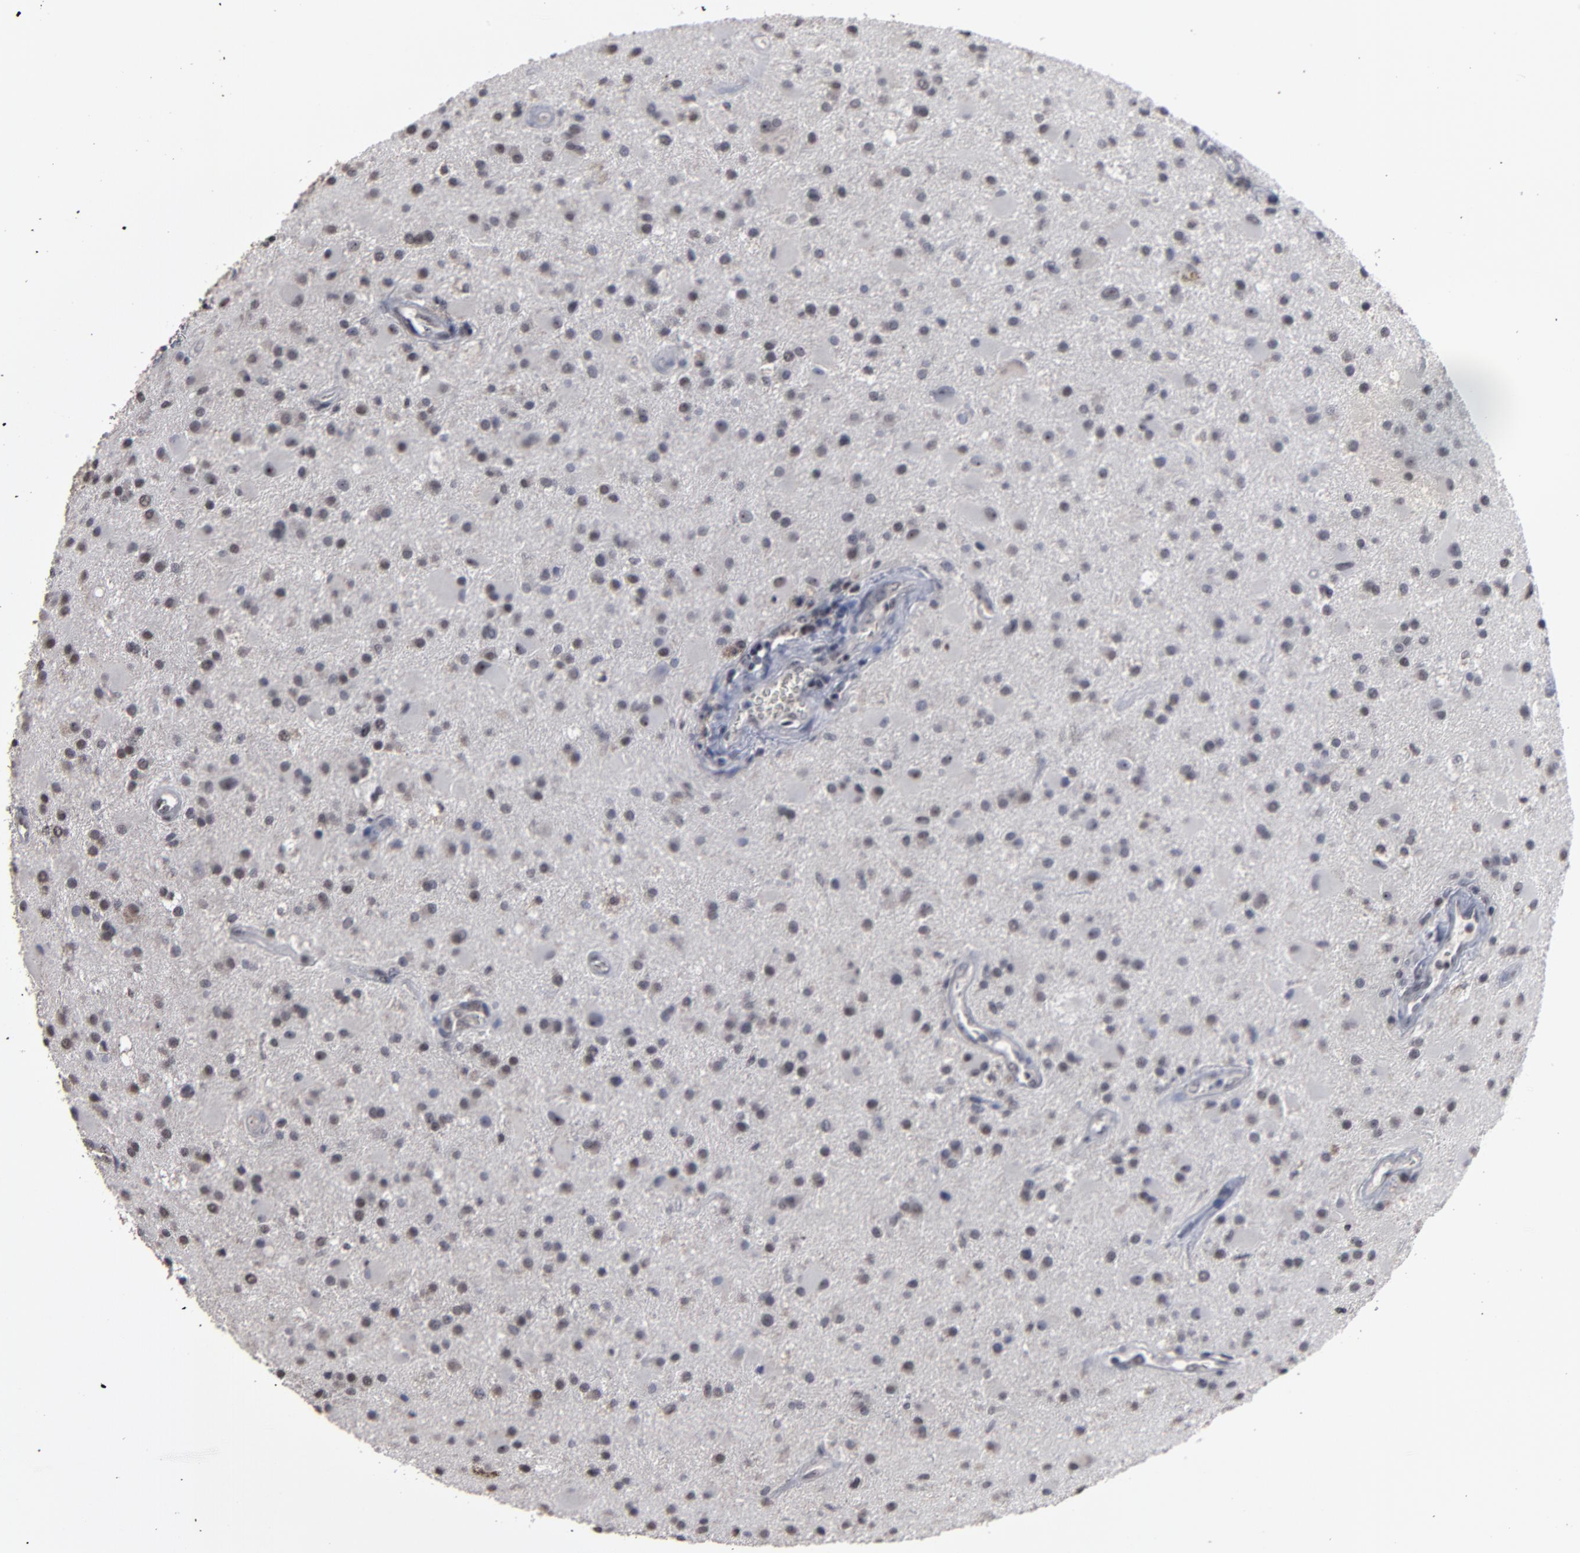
{"staining": {"intensity": "moderate", "quantity": "<25%", "location": "nuclear"}, "tissue": "glioma", "cell_type": "Tumor cells", "image_type": "cancer", "snomed": [{"axis": "morphology", "description": "Glioma, malignant, Low grade"}, {"axis": "topography", "description": "Brain"}], "caption": "The micrograph demonstrates immunohistochemical staining of glioma. There is moderate nuclear staining is appreciated in approximately <25% of tumor cells.", "gene": "SSRP1", "patient": {"sex": "male", "age": 58}}